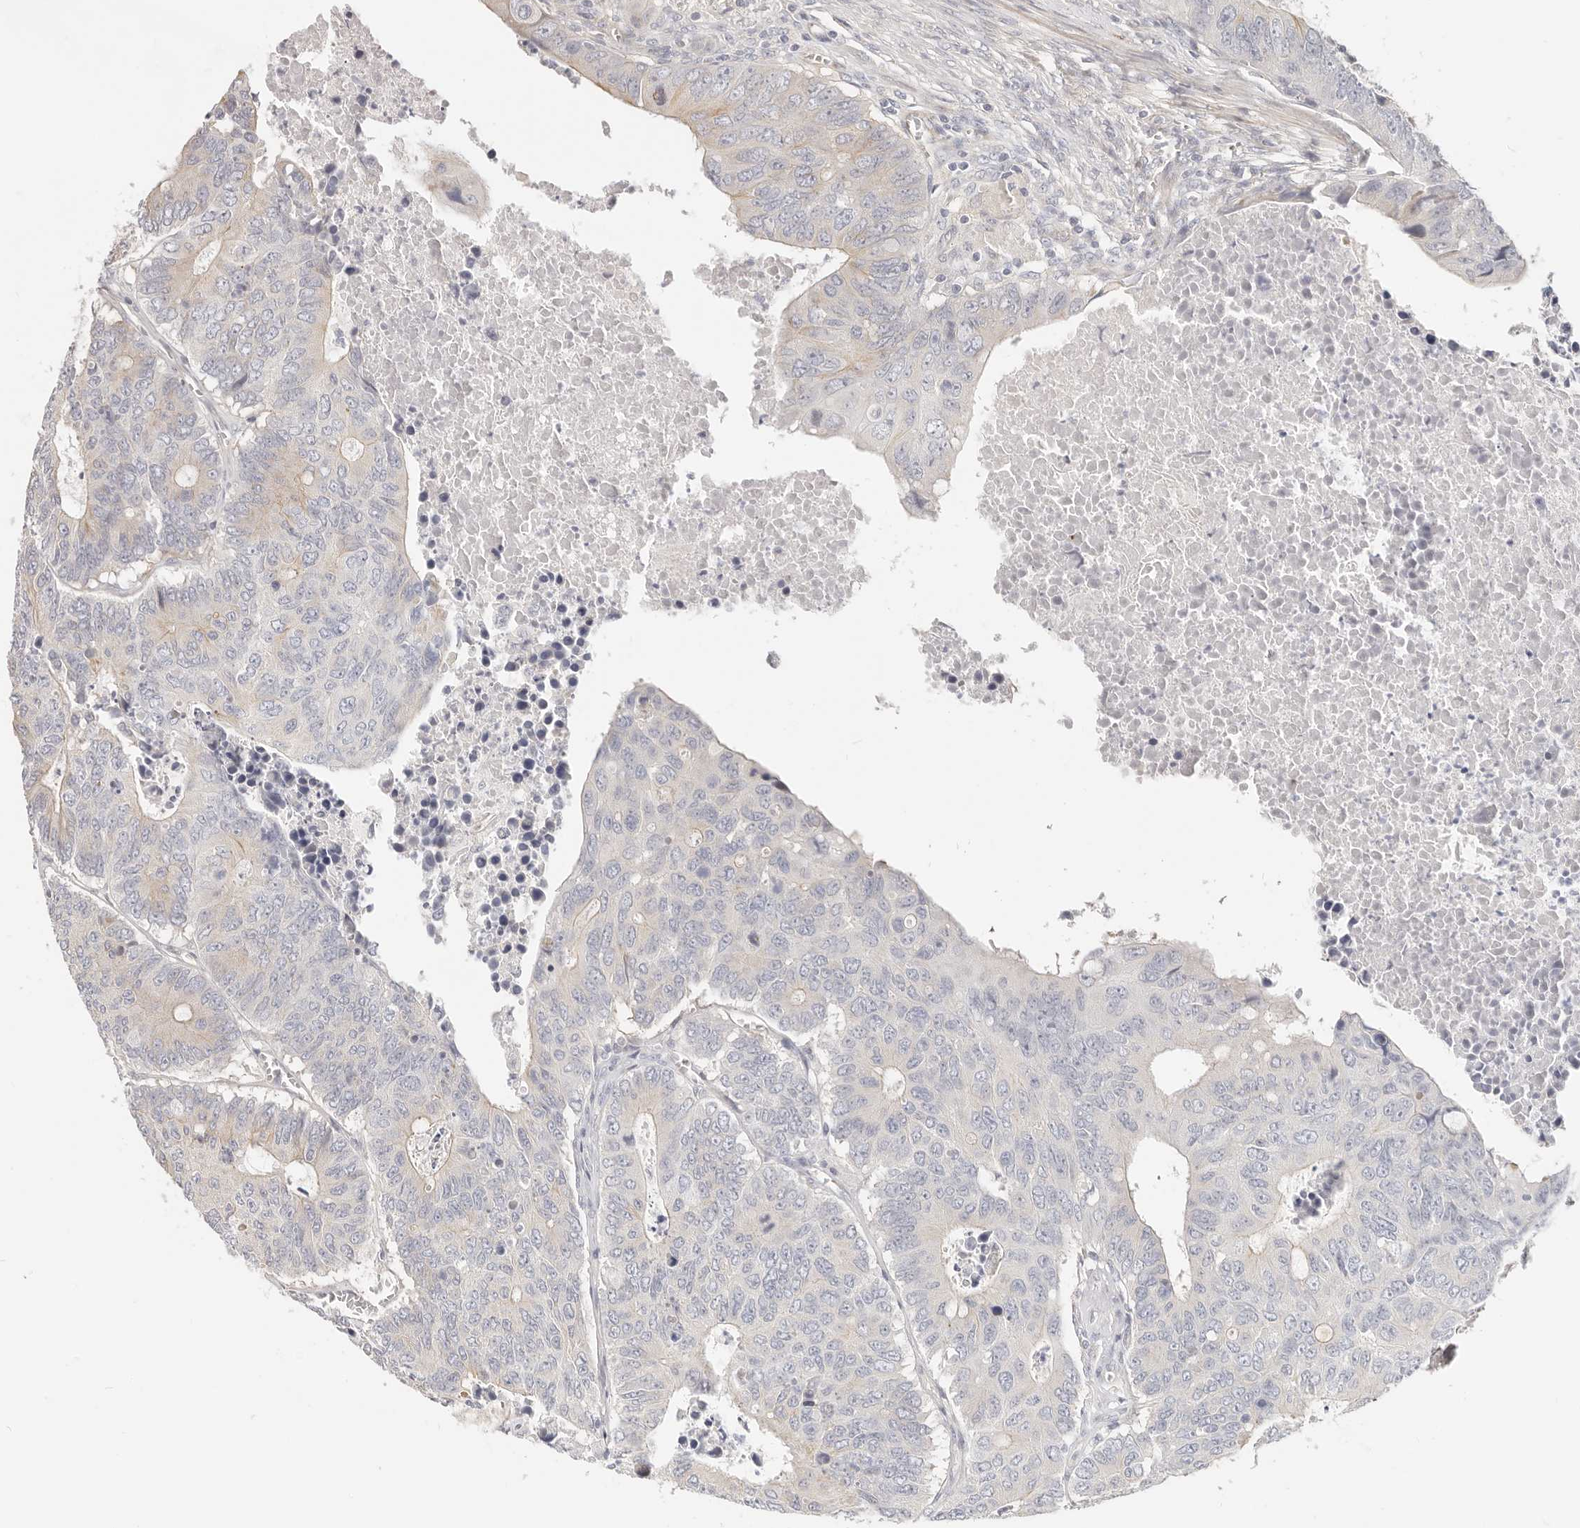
{"staining": {"intensity": "moderate", "quantity": "<25%", "location": "cytoplasmic/membranous"}, "tissue": "colorectal cancer", "cell_type": "Tumor cells", "image_type": "cancer", "snomed": [{"axis": "morphology", "description": "Adenocarcinoma, NOS"}, {"axis": "topography", "description": "Colon"}], "caption": "Immunohistochemical staining of human colorectal cancer shows moderate cytoplasmic/membranous protein positivity in about <25% of tumor cells.", "gene": "DTNBP1", "patient": {"sex": "male", "age": 87}}